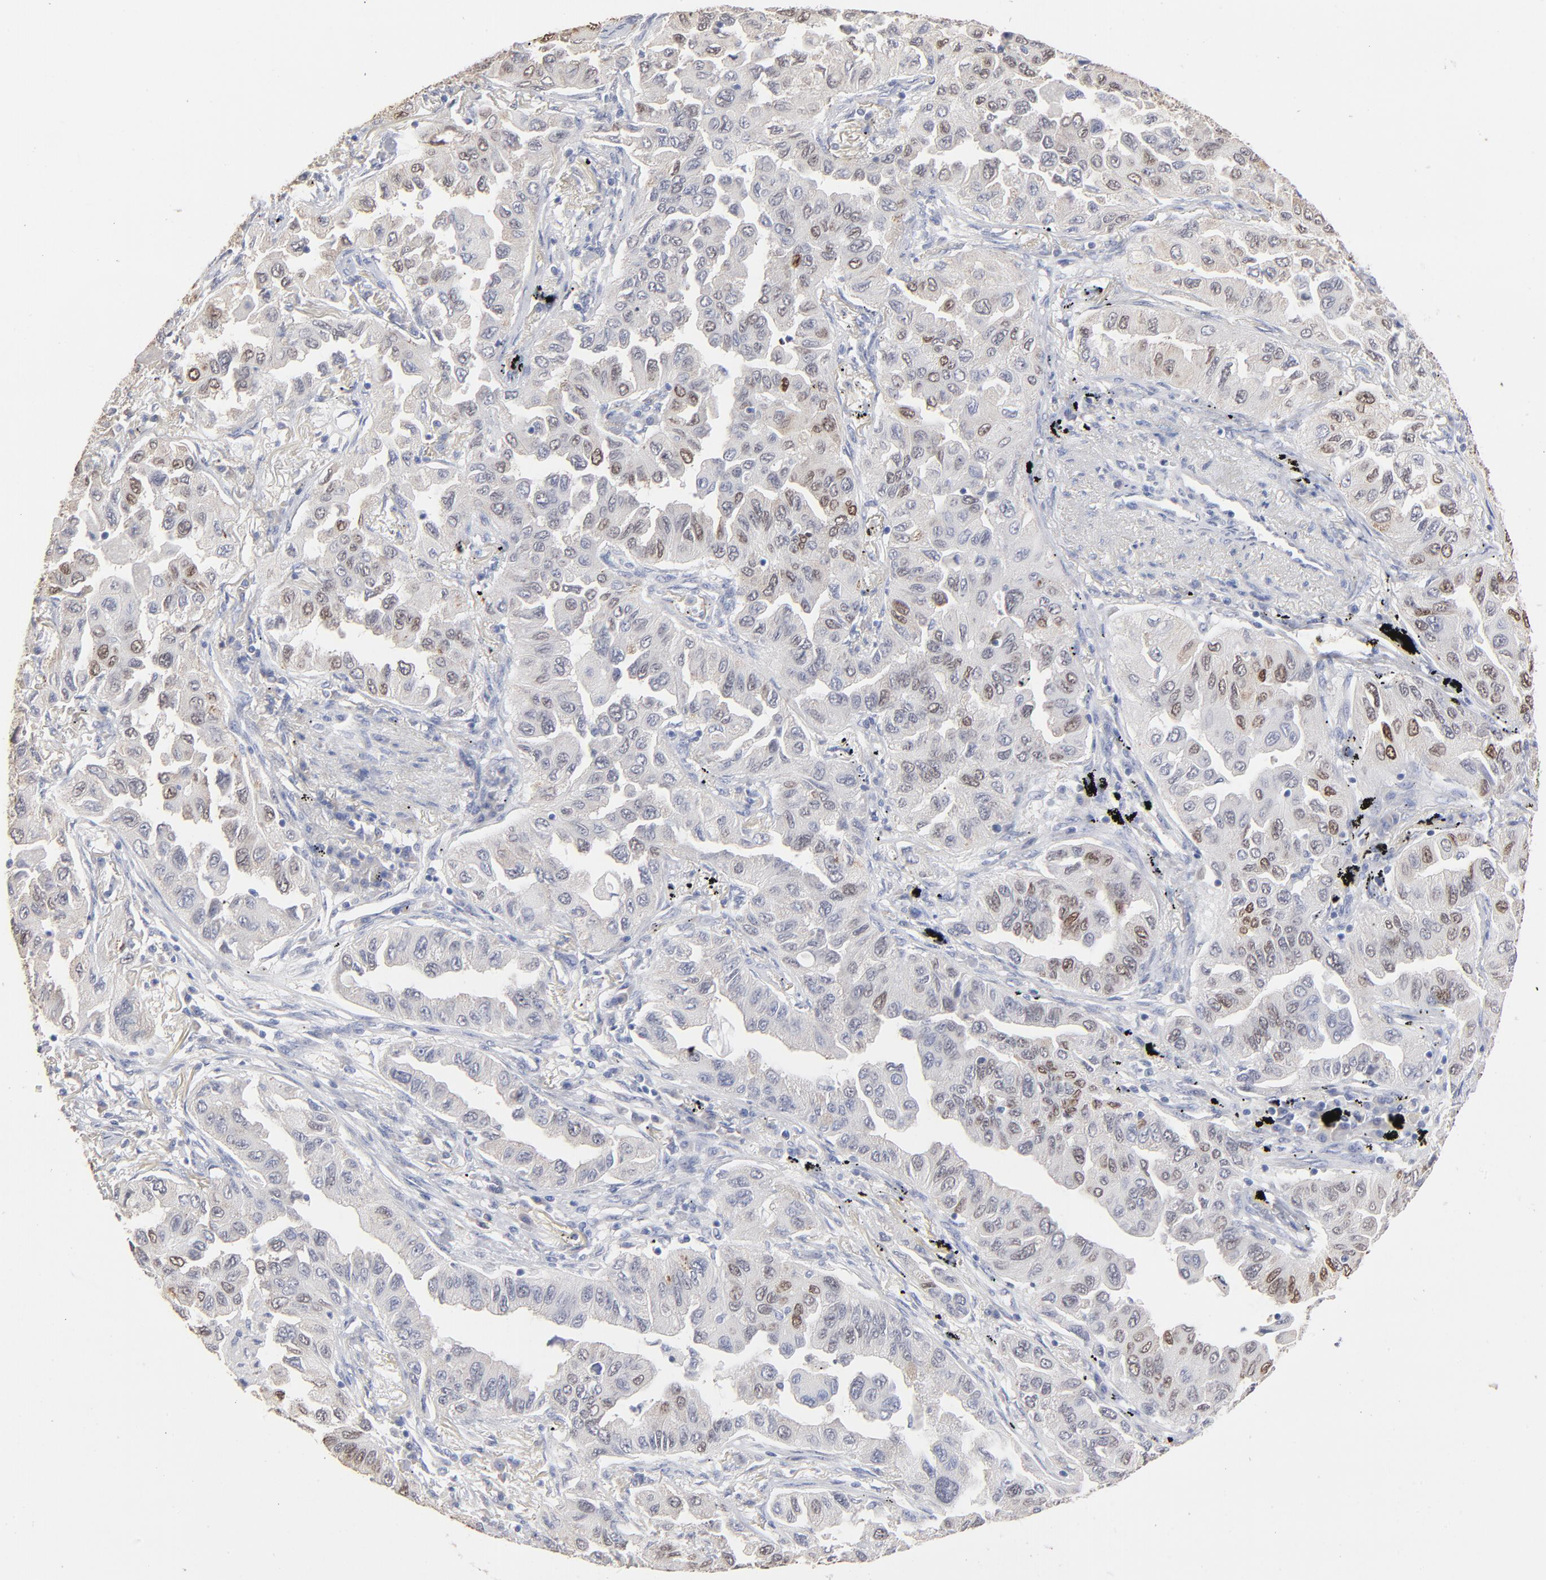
{"staining": {"intensity": "weak", "quantity": ">75%", "location": "cytoplasmic/membranous,nuclear"}, "tissue": "lung cancer", "cell_type": "Tumor cells", "image_type": "cancer", "snomed": [{"axis": "morphology", "description": "Adenocarcinoma, NOS"}, {"axis": "topography", "description": "Lung"}], "caption": "Immunohistochemical staining of lung cancer demonstrates weak cytoplasmic/membranous and nuclear protein expression in about >75% of tumor cells. (DAB (3,3'-diaminobenzidine) IHC with brightfield microscopy, high magnification).", "gene": "DNAL4", "patient": {"sex": "female", "age": 65}}